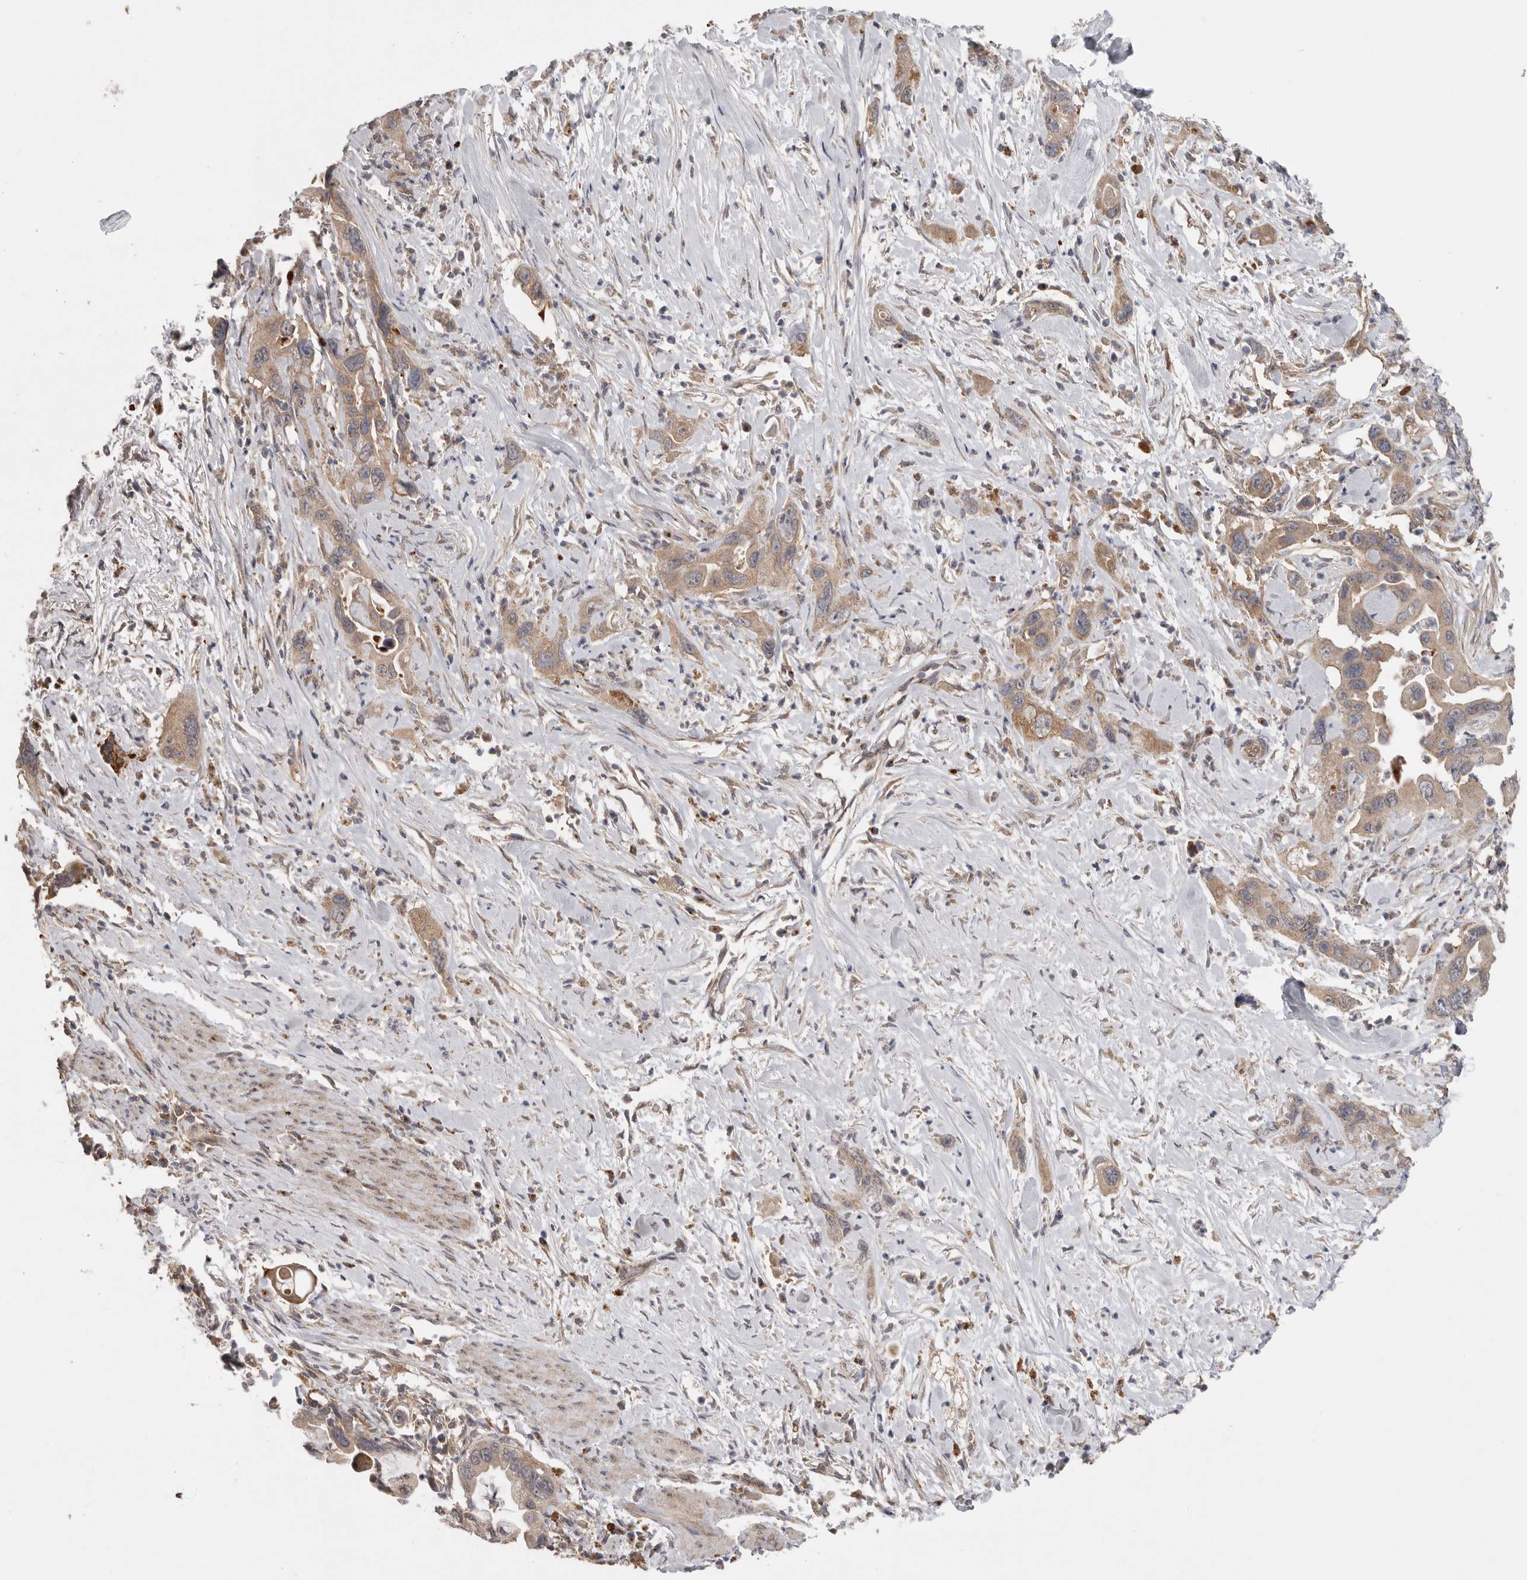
{"staining": {"intensity": "weak", "quantity": ">75%", "location": "cytoplasmic/membranous"}, "tissue": "pancreatic cancer", "cell_type": "Tumor cells", "image_type": "cancer", "snomed": [{"axis": "morphology", "description": "Adenocarcinoma, NOS"}, {"axis": "topography", "description": "Pancreas"}], "caption": "A brown stain highlights weak cytoplasmic/membranous expression of a protein in adenocarcinoma (pancreatic) tumor cells.", "gene": "PODXL2", "patient": {"sex": "female", "age": 70}}